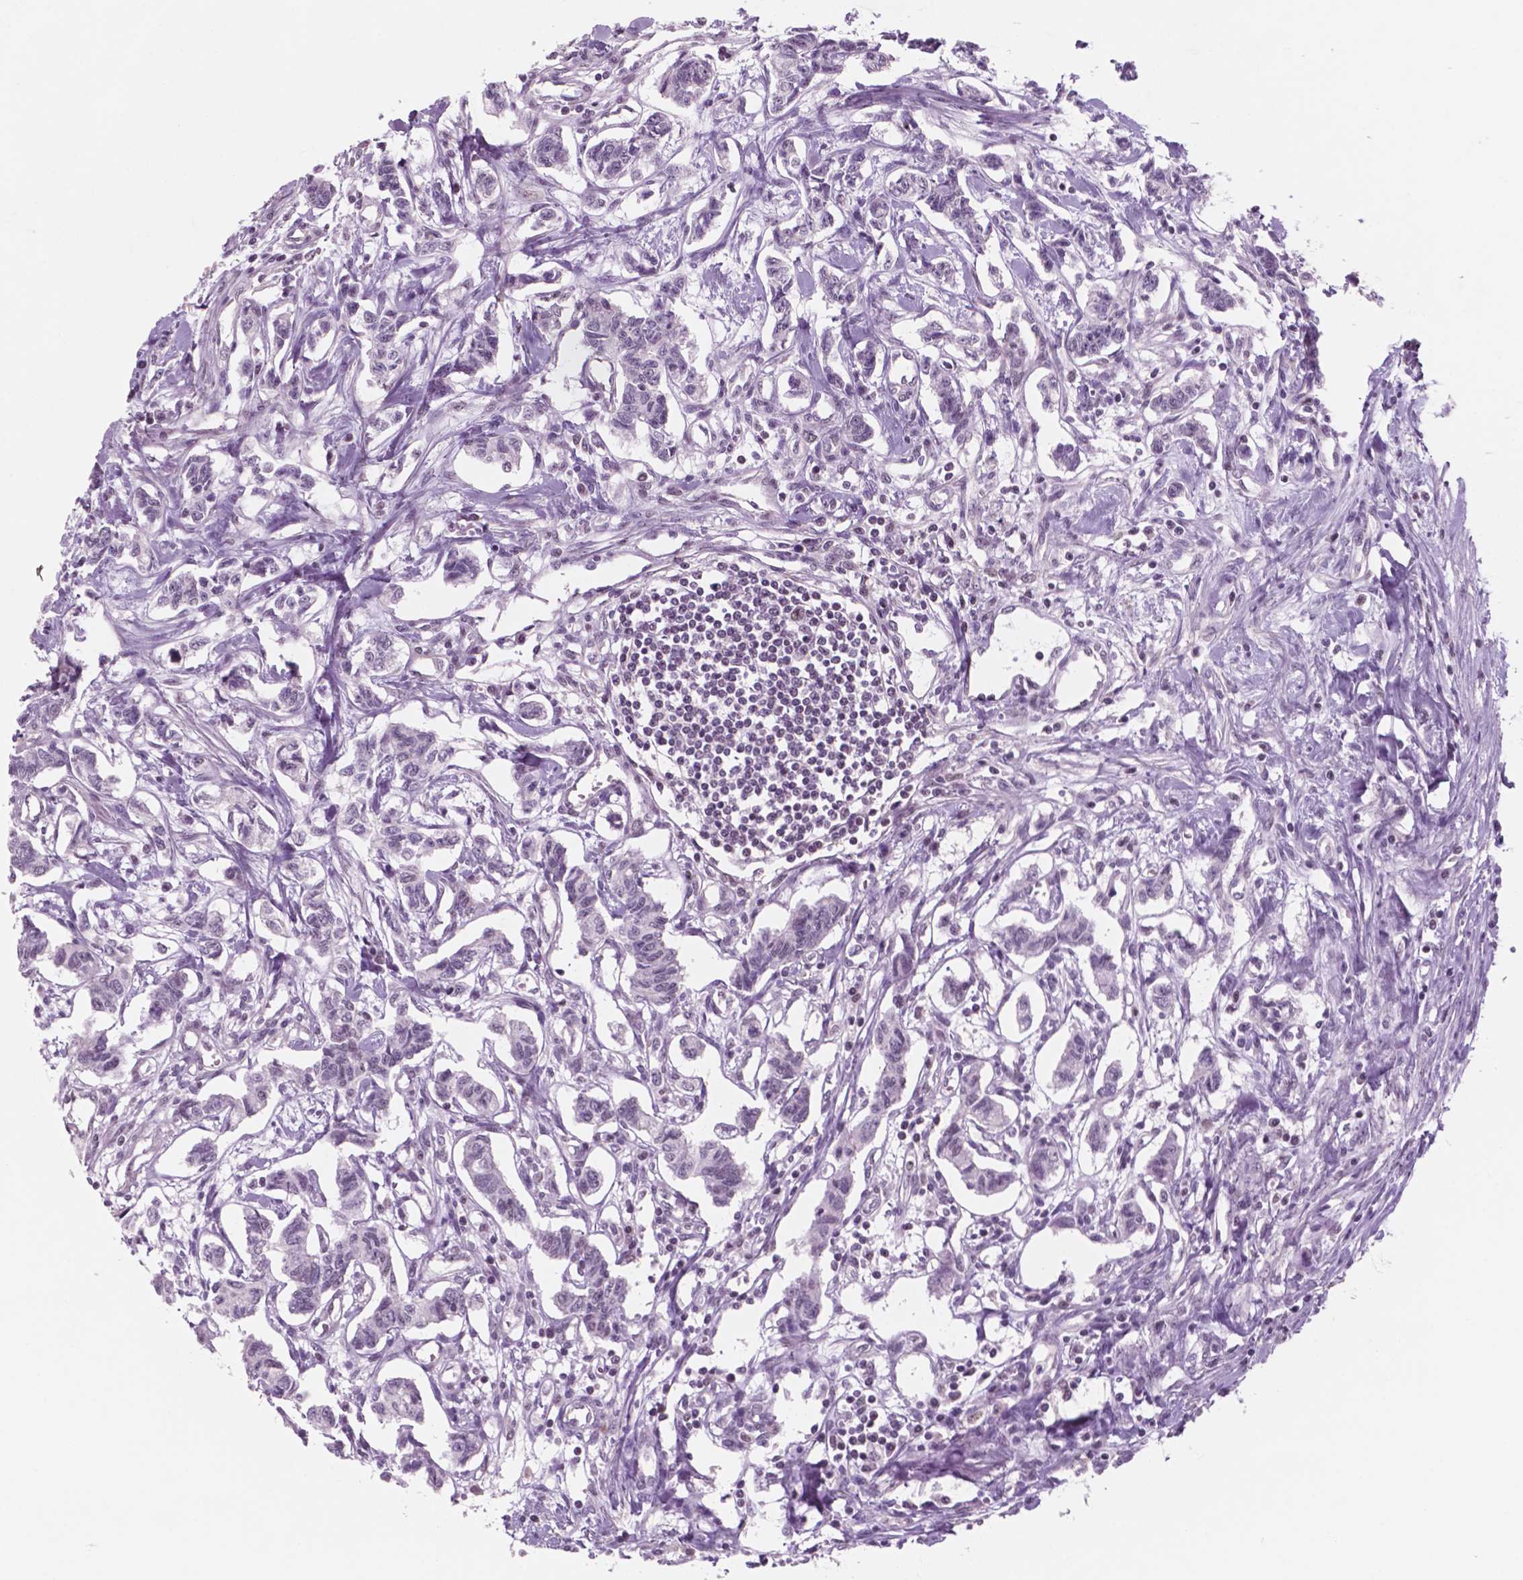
{"staining": {"intensity": "weak", "quantity": "<25%", "location": "nuclear"}, "tissue": "carcinoid", "cell_type": "Tumor cells", "image_type": "cancer", "snomed": [{"axis": "morphology", "description": "Carcinoid, malignant, NOS"}, {"axis": "topography", "description": "Kidney"}], "caption": "This is an immunohistochemistry histopathology image of human carcinoid (malignant). There is no staining in tumor cells.", "gene": "CTR9", "patient": {"sex": "female", "age": 41}}